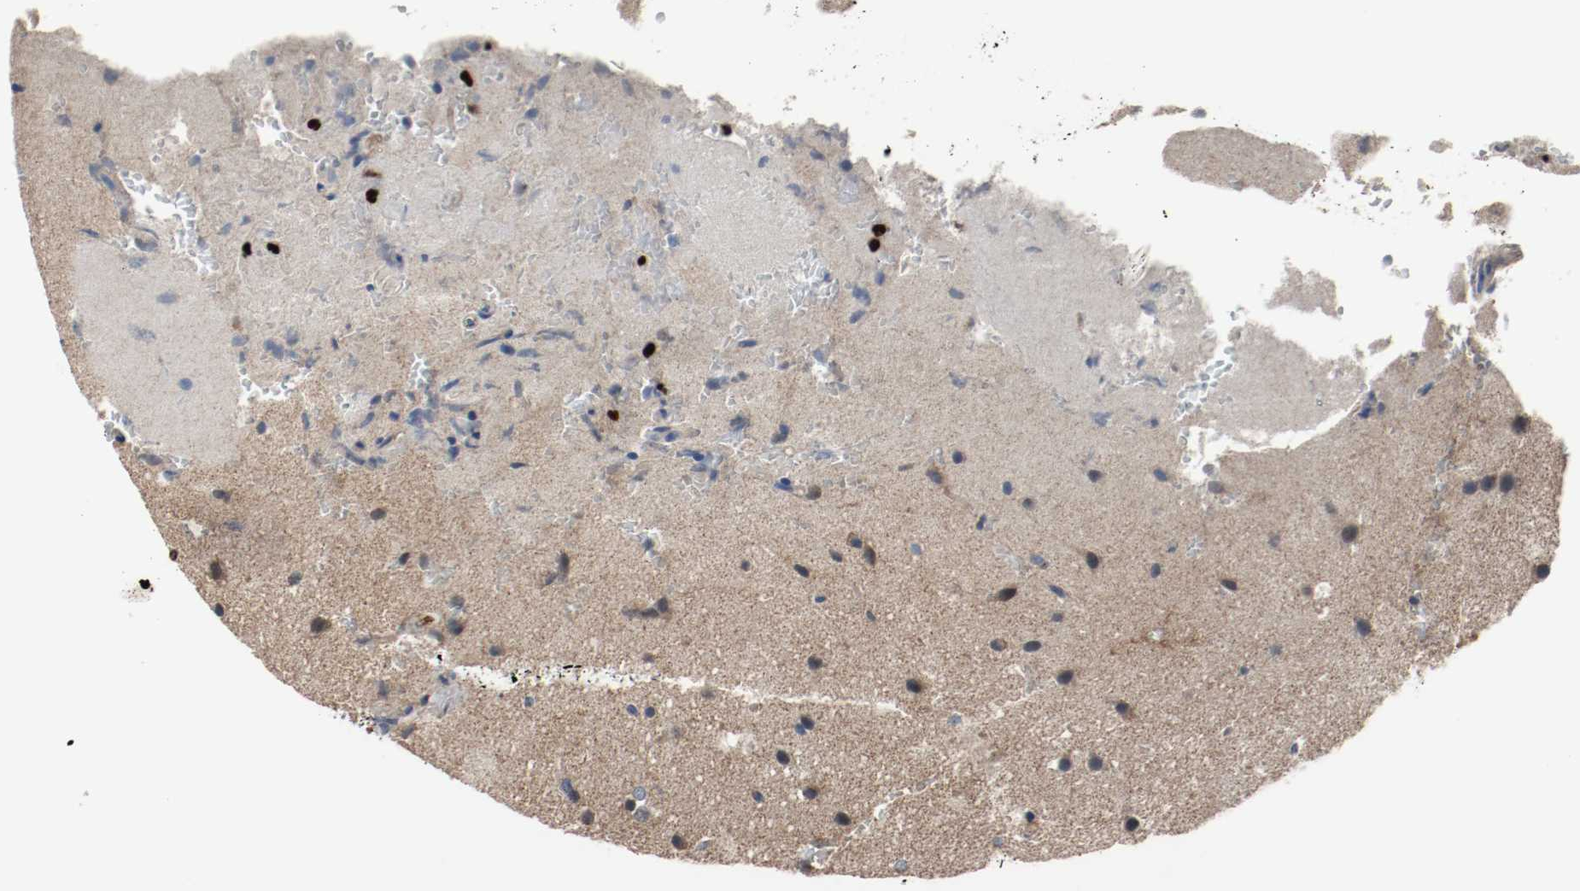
{"staining": {"intensity": "weak", "quantity": "<25%", "location": "cytoplasmic/membranous"}, "tissue": "glioma", "cell_type": "Tumor cells", "image_type": "cancer", "snomed": [{"axis": "morphology", "description": "Glioma, malignant, Low grade"}, {"axis": "topography", "description": "Cerebral cortex"}], "caption": "Immunohistochemistry histopathology image of glioma stained for a protein (brown), which demonstrates no staining in tumor cells. Brightfield microscopy of immunohistochemistry stained with DAB (3,3'-diaminobenzidine) (brown) and hematoxylin (blue), captured at high magnification.", "gene": "BLK", "patient": {"sex": "female", "age": 47}}